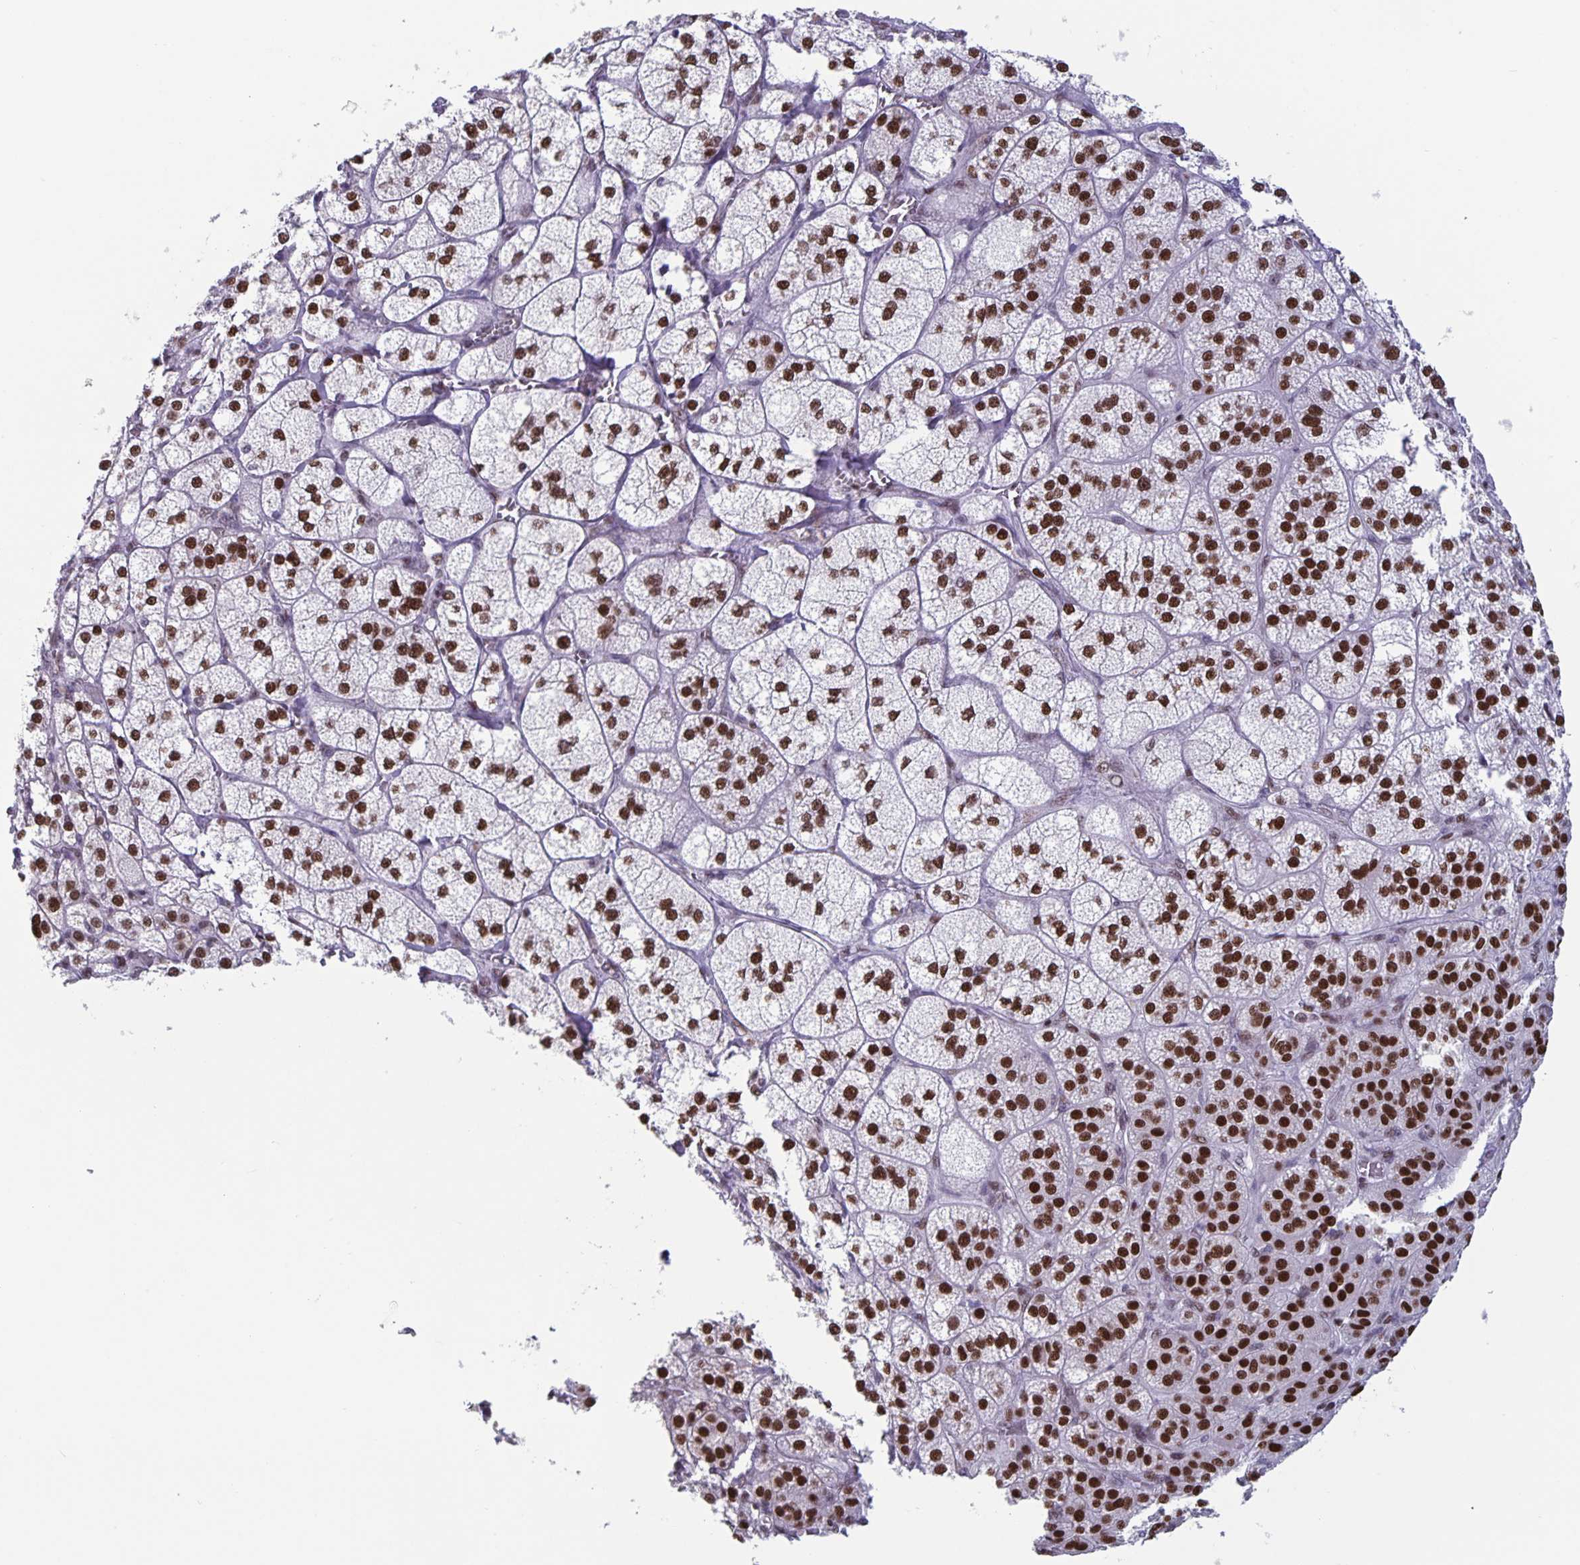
{"staining": {"intensity": "strong", "quantity": ">75%", "location": "nuclear"}, "tissue": "adrenal gland", "cell_type": "Glandular cells", "image_type": "normal", "snomed": [{"axis": "morphology", "description": "Normal tissue, NOS"}, {"axis": "topography", "description": "Adrenal gland"}], "caption": "Protein staining exhibits strong nuclear positivity in approximately >75% of glandular cells in benign adrenal gland.", "gene": "JUND", "patient": {"sex": "female", "age": 60}}